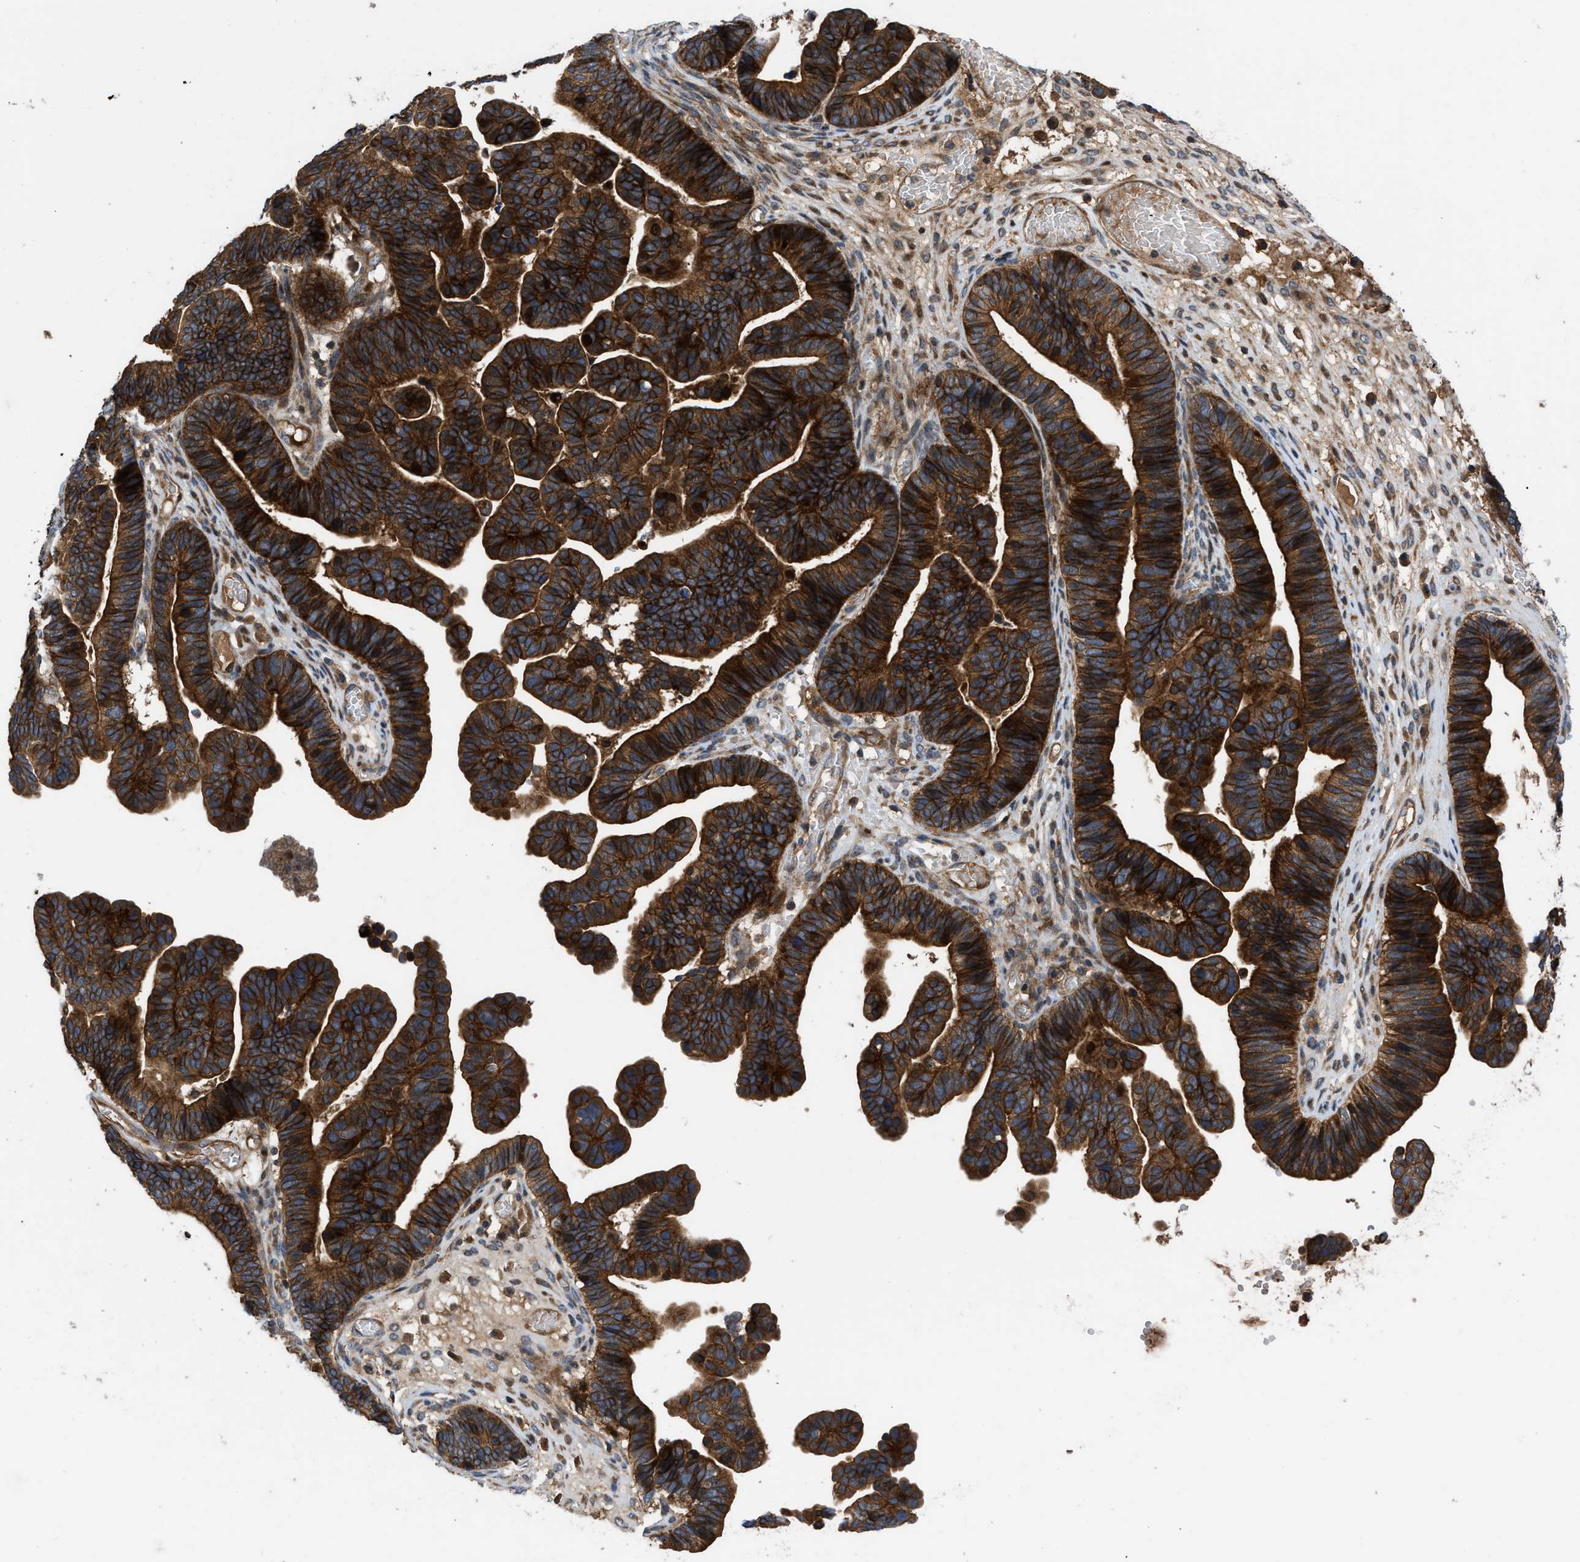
{"staining": {"intensity": "strong", "quantity": ">75%", "location": "cytoplasmic/membranous"}, "tissue": "ovarian cancer", "cell_type": "Tumor cells", "image_type": "cancer", "snomed": [{"axis": "morphology", "description": "Cystadenocarcinoma, serous, NOS"}, {"axis": "topography", "description": "Ovary"}], "caption": "High-power microscopy captured an immunohistochemistry photomicrograph of ovarian cancer (serous cystadenocarcinoma), revealing strong cytoplasmic/membranous staining in approximately >75% of tumor cells.", "gene": "CNNM3", "patient": {"sex": "female", "age": 56}}